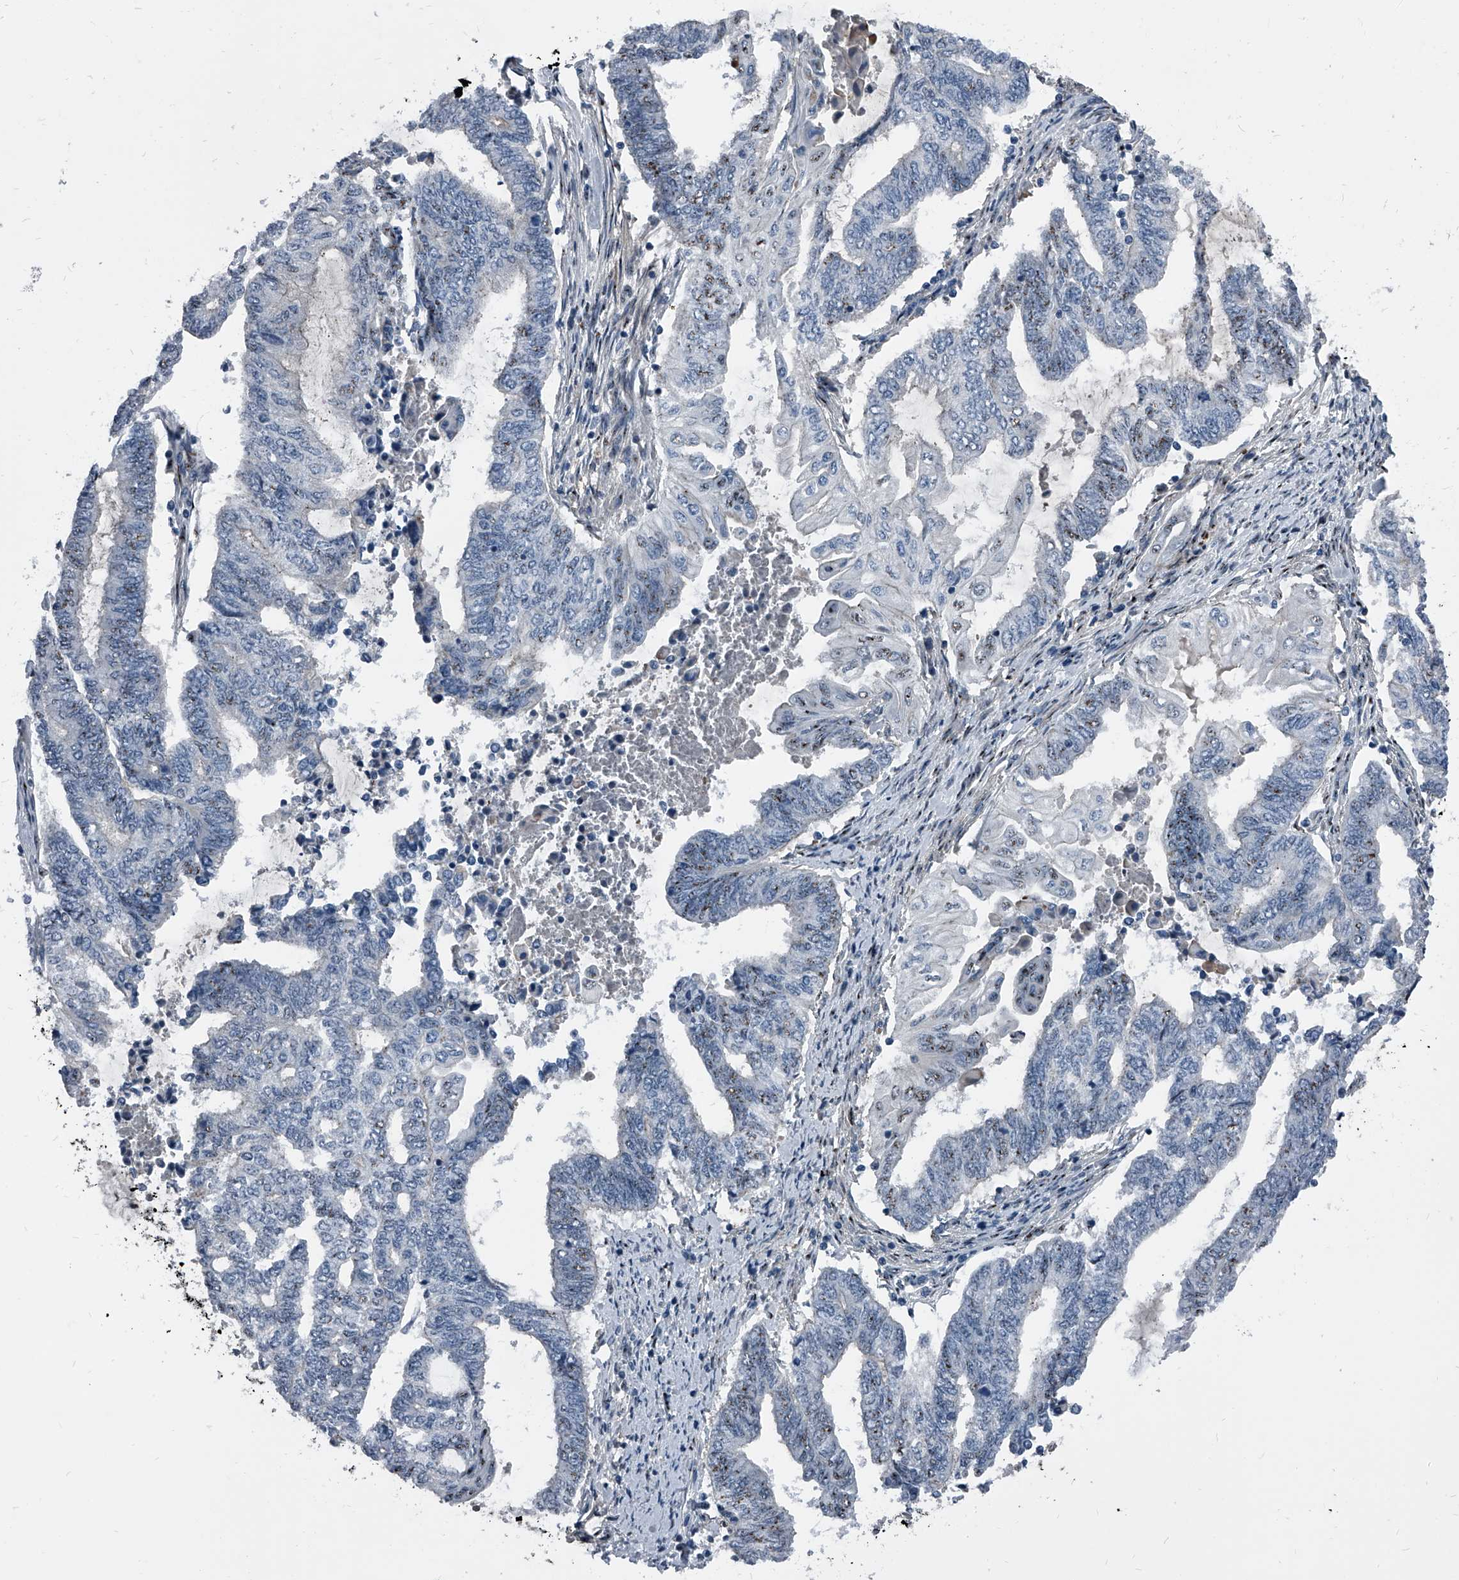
{"staining": {"intensity": "weak", "quantity": "25%-75%", "location": "nuclear"}, "tissue": "endometrial cancer", "cell_type": "Tumor cells", "image_type": "cancer", "snomed": [{"axis": "morphology", "description": "Adenocarcinoma, NOS"}, {"axis": "topography", "description": "Uterus"}, {"axis": "topography", "description": "Endometrium"}], "caption": "Brown immunohistochemical staining in adenocarcinoma (endometrial) reveals weak nuclear staining in approximately 25%-75% of tumor cells.", "gene": "MEN1", "patient": {"sex": "female", "age": 70}}